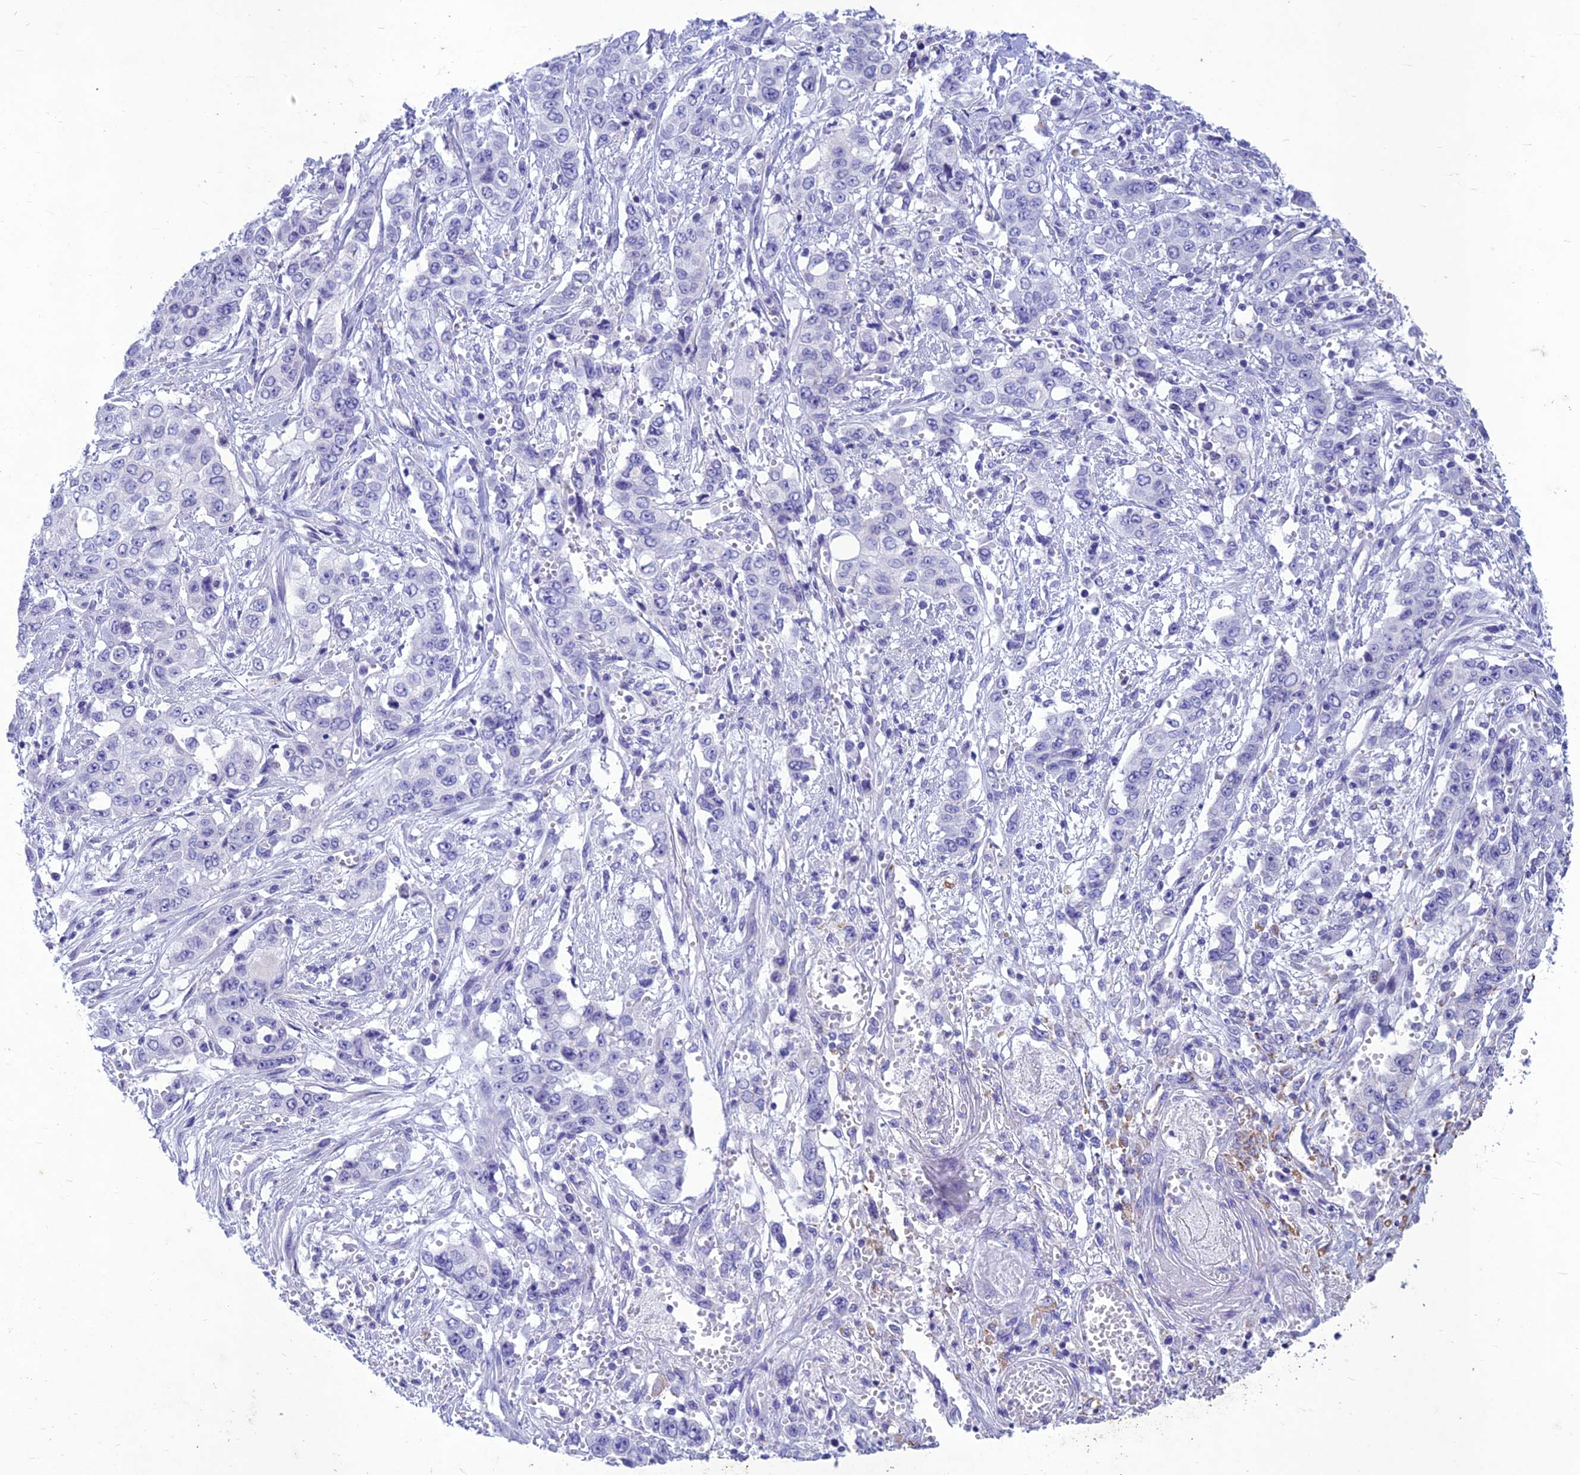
{"staining": {"intensity": "negative", "quantity": "none", "location": "none"}, "tissue": "stomach cancer", "cell_type": "Tumor cells", "image_type": "cancer", "snomed": [{"axis": "morphology", "description": "Normal tissue, NOS"}, {"axis": "morphology", "description": "Adenocarcinoma, NOS"}, {"axis": "topography", "description": "Stomach"}], "caption": "Immunohistochemistry of human adenocarcinoma (stomach) exhibits no expression in tumor cells.", "gene": "IFT172", "patient": {"sex": "female", "age": 64}}